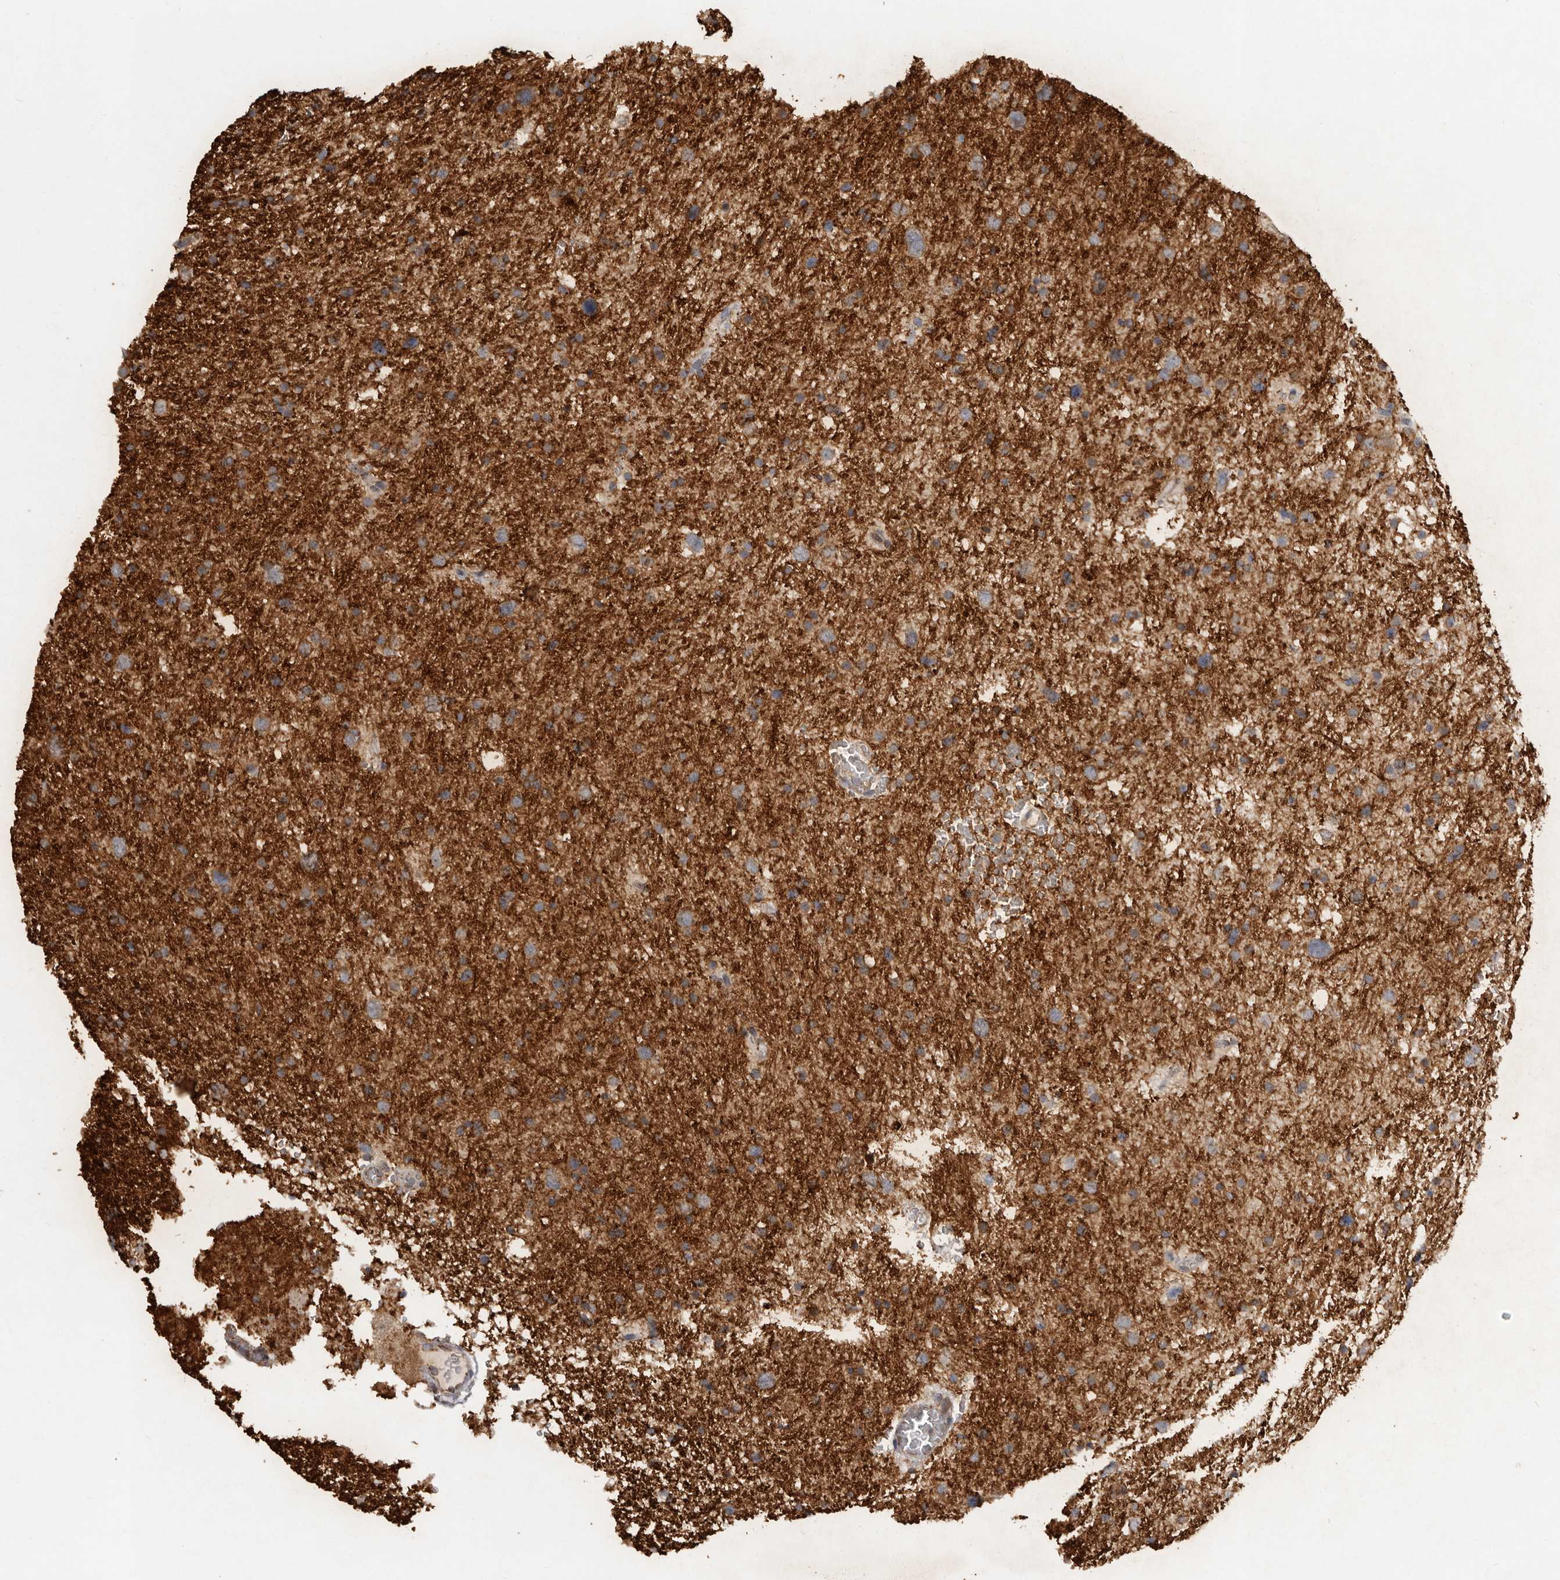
{"staining": {"intensity": "moderate", "quantity": "25%-75%", "location": "cytoplasmic/membranous"}, "tissue": "glioma", "cell_type": "Tumor cells", "image_type": "cancer", "snomed": [{"axis": "morphology", "description": "Glioma, malignant, Low grade"}, {"axis": "topography", "description": "Brain"}], "caption": "Glioma stained for a protein displays moderate cytoplasmic/membranous positivity in tumor cells.", "gene": "MTF1", "patient": {"sex": "female", "age": 37}}